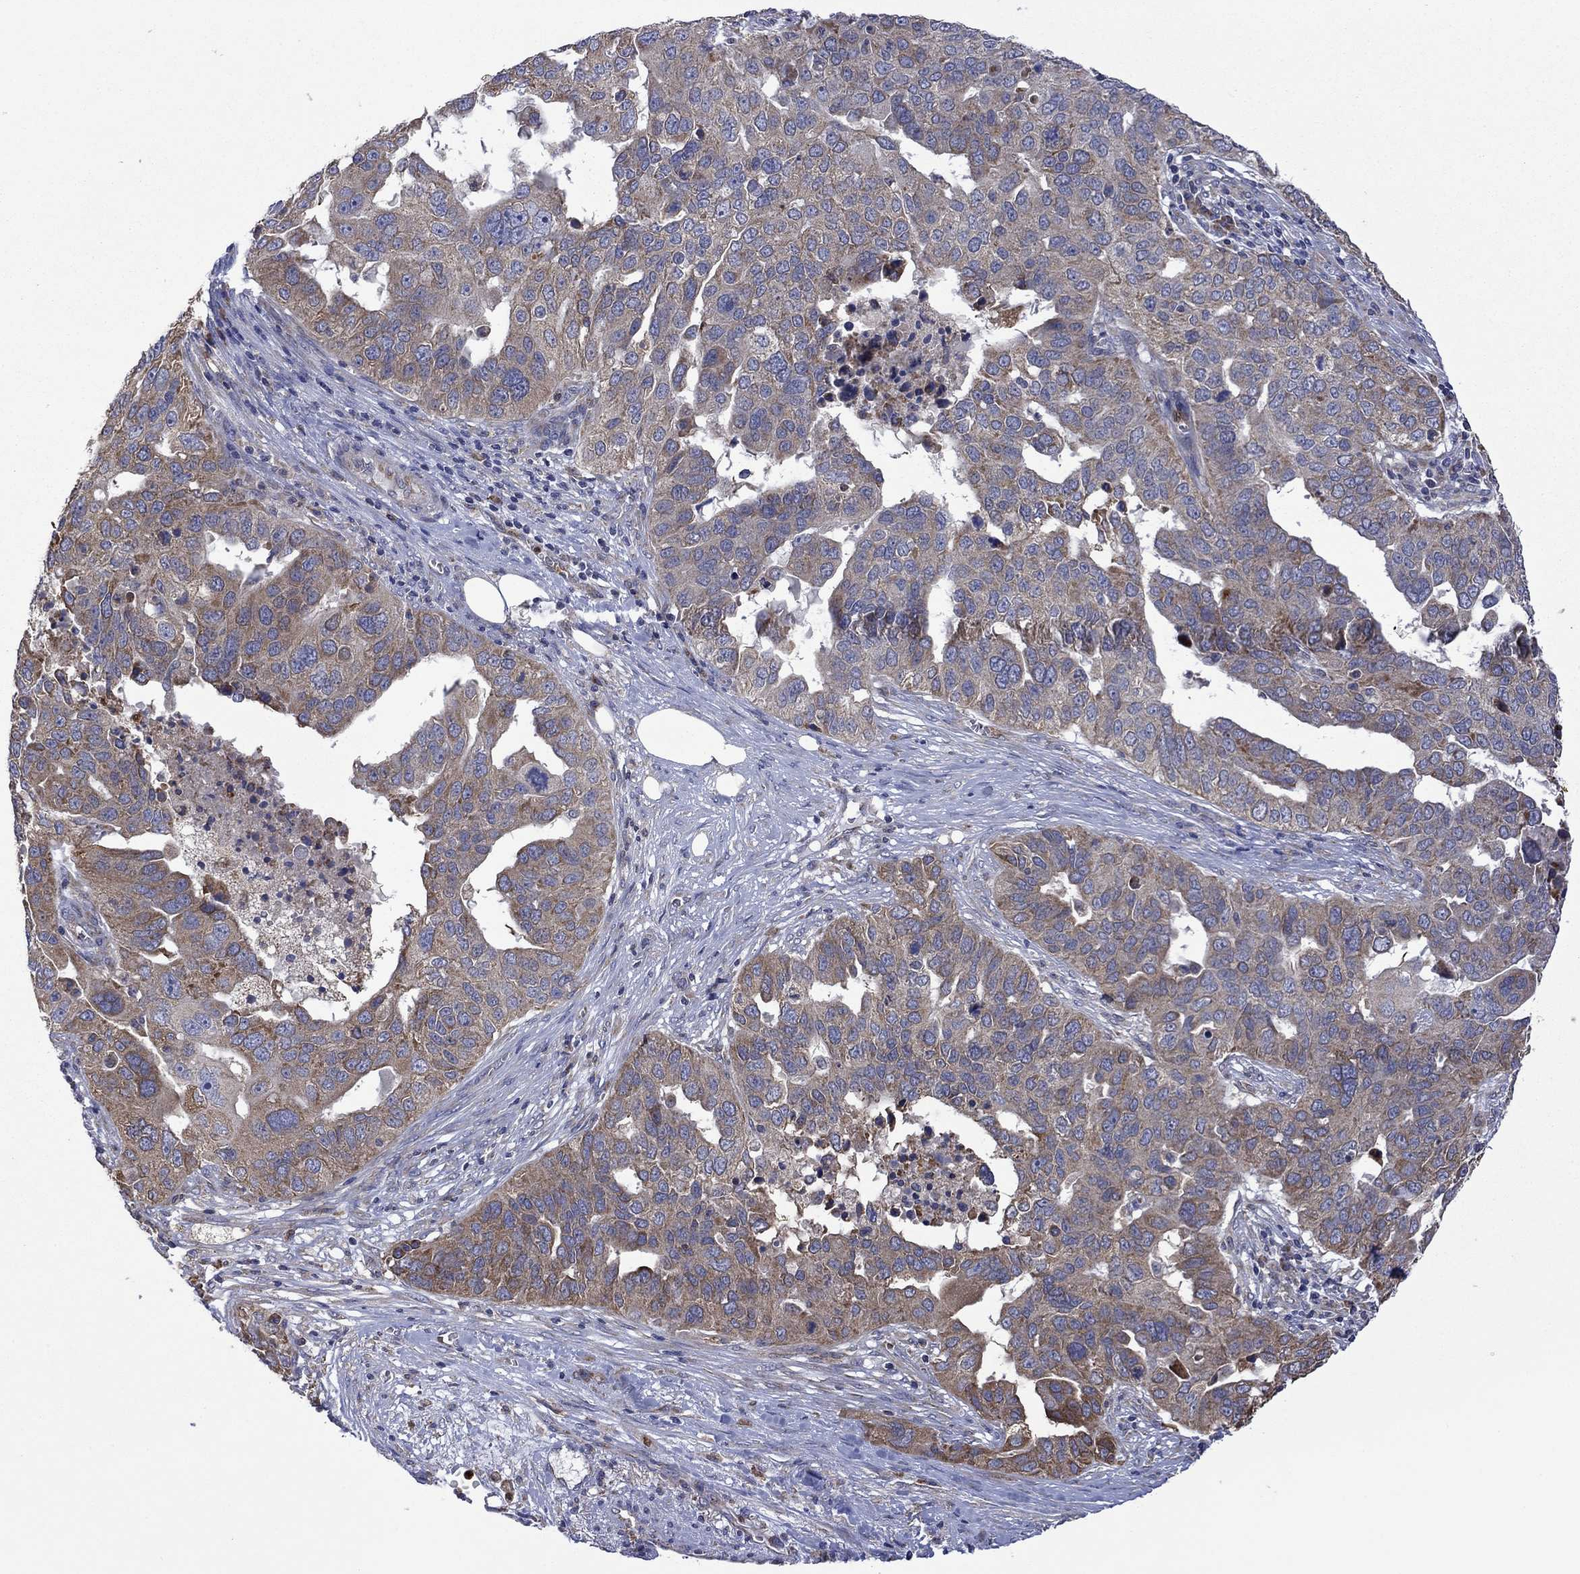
{"staining": {"intensity": "moderate", "quantity": "25%-75%", "location": "cytoplasmic/membranous"}, "tissue": "ovarian cancer", "cell_type": "Tumor cells", "image_type": "cancer", "snomed": [{"axis": "morphology", "description": "Carcinoma, endometroid"}, {"axis": "topography", "description": "Soft tissue"}, {"axis": "topography", "description": "Ovary"}], "caption": "A micrograph of human ovarian endometroid carcinoma stained for a protein displays moderate cytoplasmic/membranous brown staining in tumor cells.", "gene": "FURIN", "patient": {"sex": "female", "age": 52}}